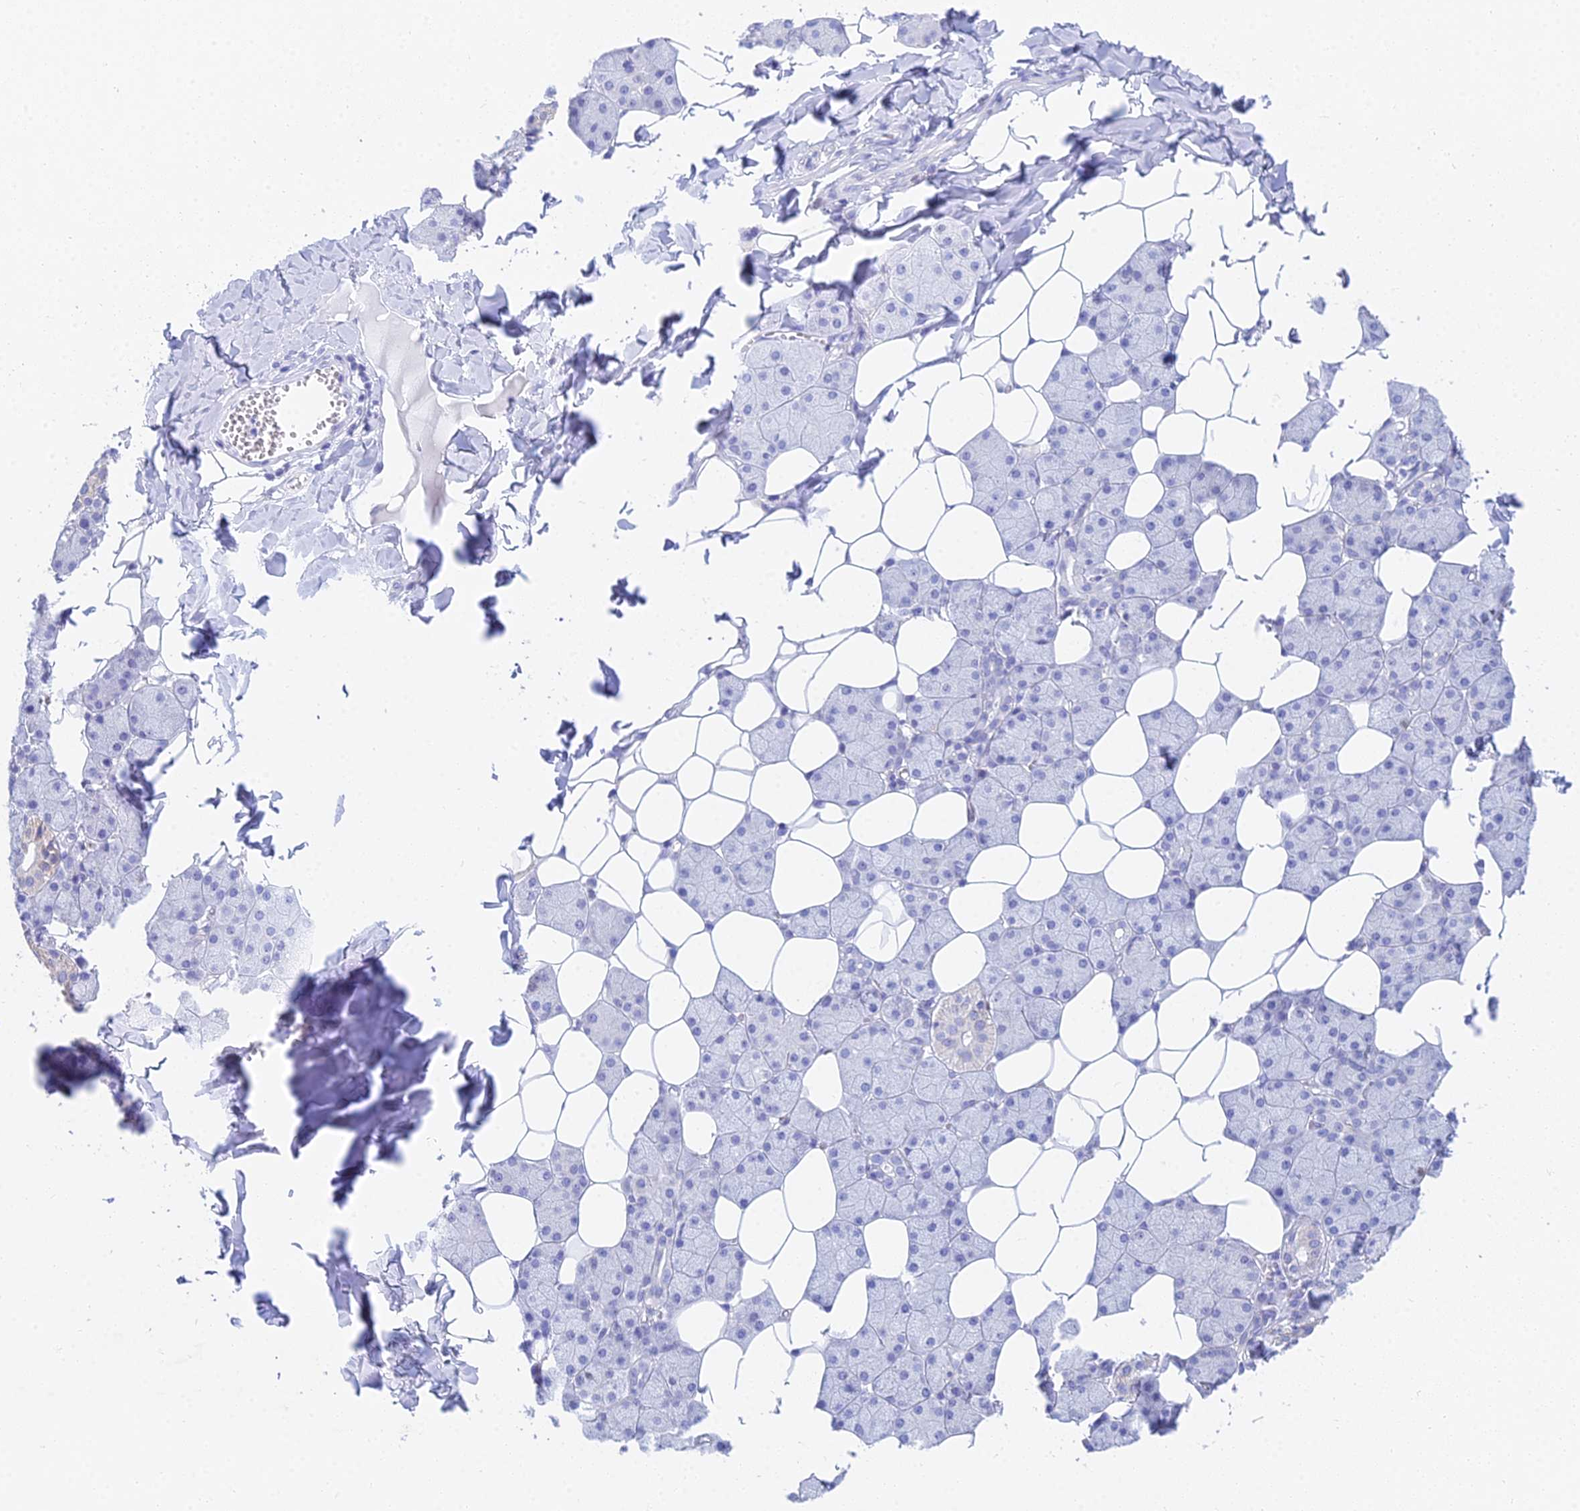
{"staining": {"intensity": "negative", "quantity": "none", "location": "none"}, "tissue": "salivary gland", "cell_type": "Glandular cells", "image_type": "normal", "snomed": [{"axis": "morphology", "description": "Normal tissue, NOS"}, {"axis": "topography", "description": "Salivary gland"}], "caption": "This is an IHC image of normal human salivary gland. There is no positivity in glandular cells.", "gene": "MCM2", "patient": {"sex": "female", "age": 33}}